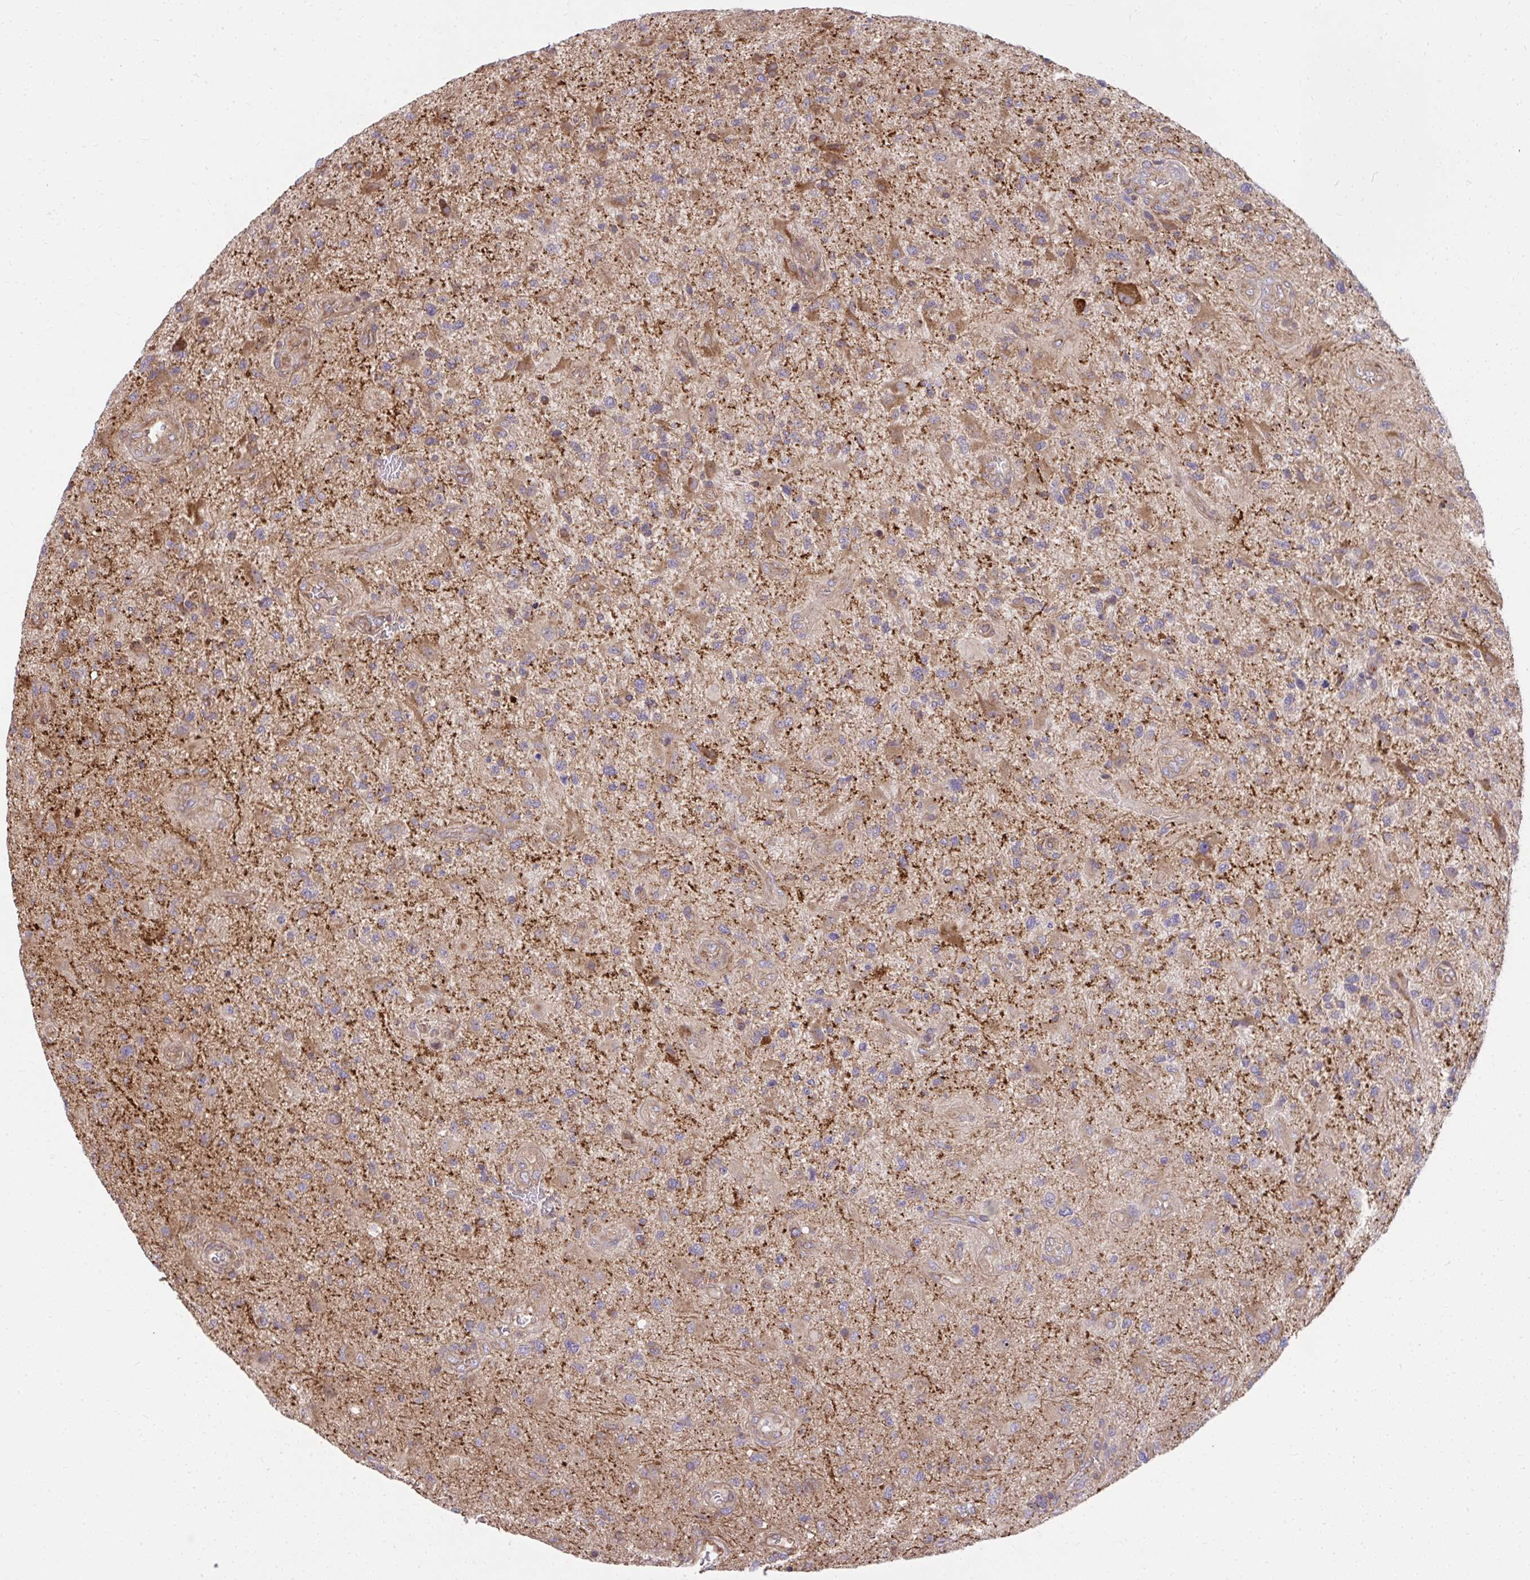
{"staining": {"intensity": "moderate", "quantity": "25%-75%", "location": "cytoplasmic/membranous"}, "tissue": "glioma", "cell_type": "Tumor cells", "image_type": "cancer", "snomed": [{"axis": "morphology", "description": "Glioma, malignant, High grade"}, {"axis": "topography", "description": "Brain"}], "caption": "Brown immunohistochemical staining in human glioma reveals moderate cytoplasmic/membranous positivity in approximately 25%-75% of tumor cells.", "gene": "NMNAT3", "patient": {"sex": "male", "age": 67}}